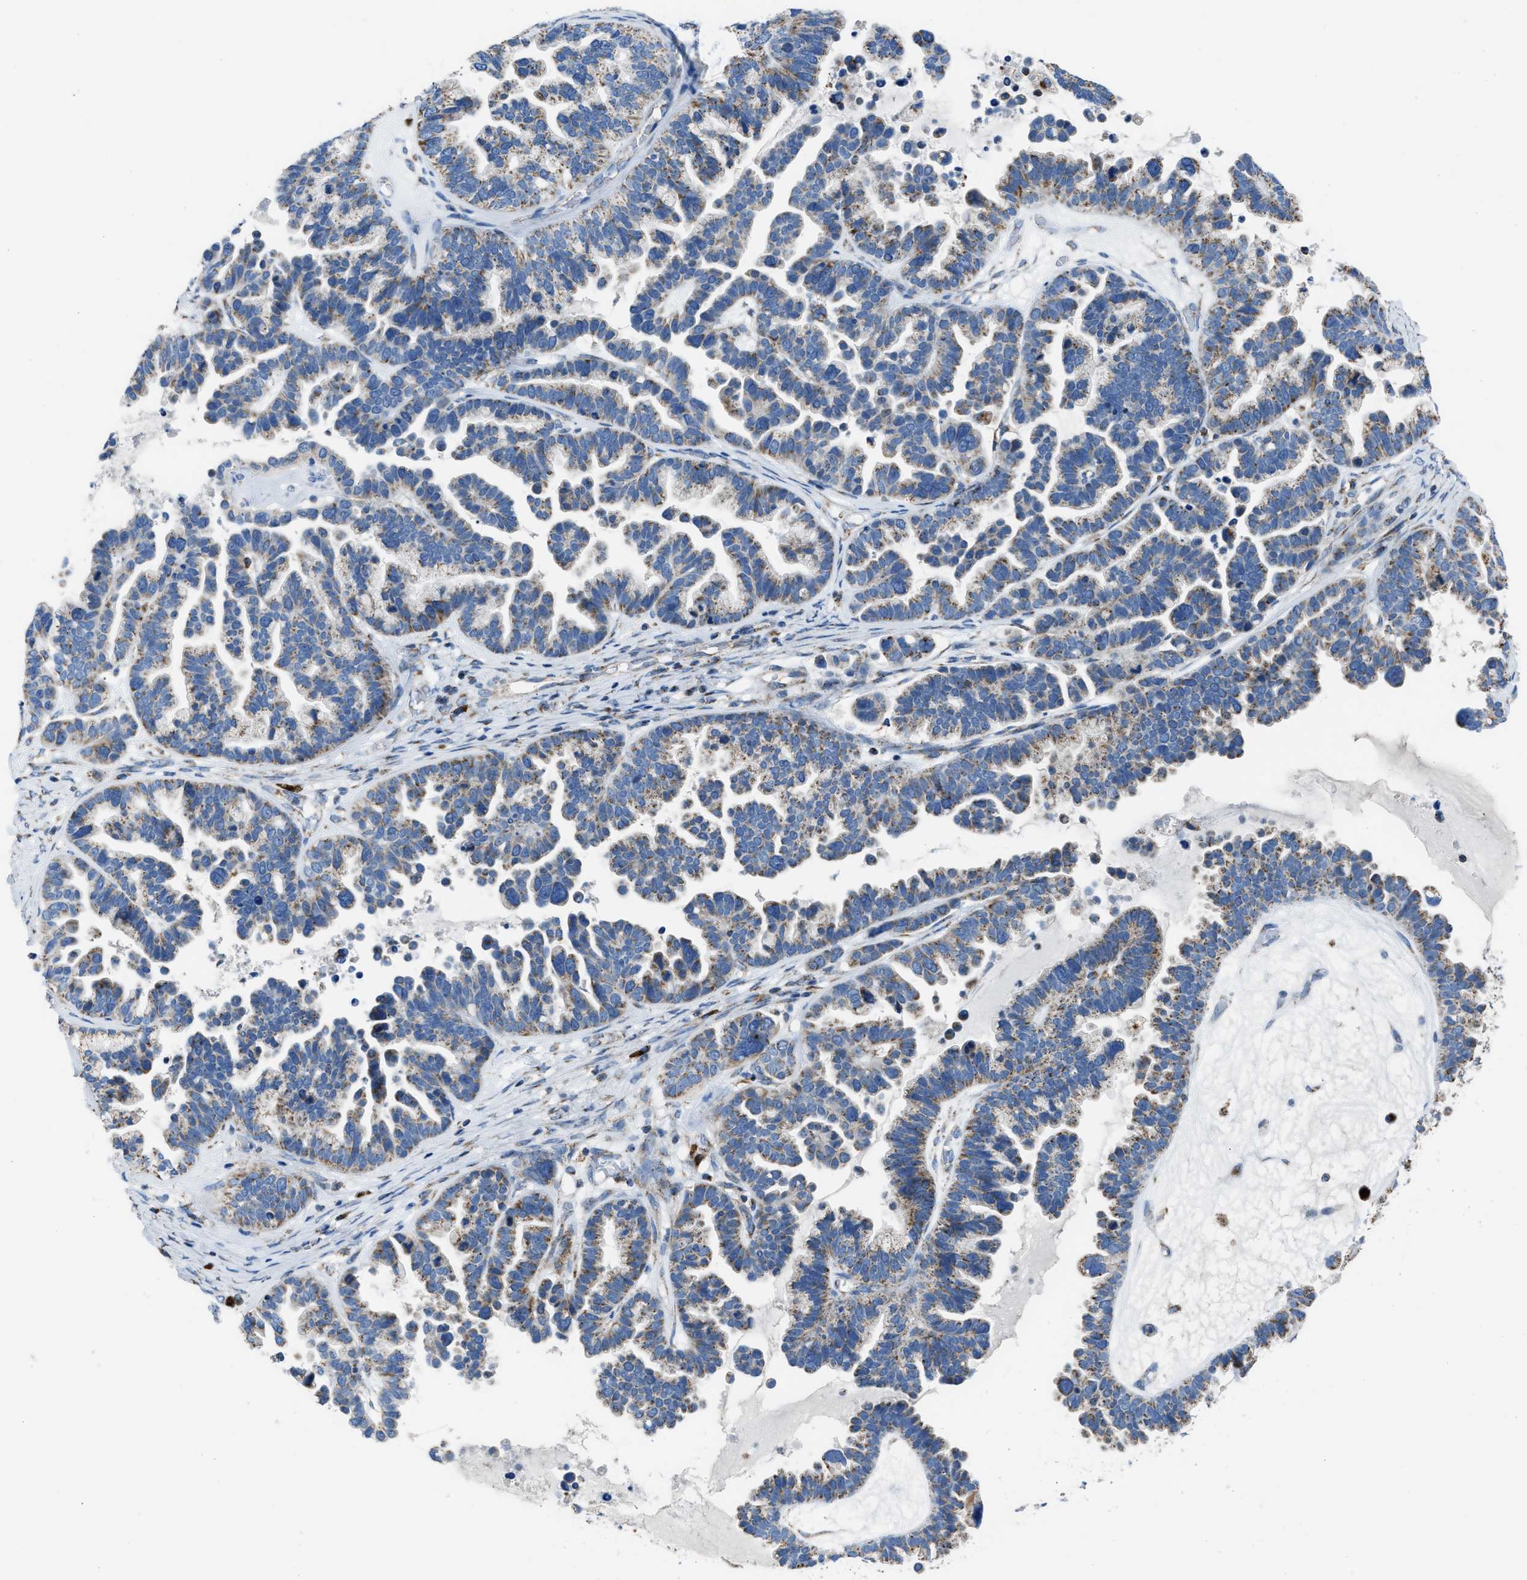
{"staining": {"intensity": "moderate", "quantity": "25%-75%", "location": "cytoplasmic/membranous"}, "tissue": "ovarian cancer", "cell_type": "Tumor cells", "image_type": "cancer", "snomed": [{"axis": "morphology", "description": "Cystadenocarcinoma, serous, NOS"}, {"axis": "topography", "description": "Ovary"}], "caption": "Human ovarian serous cystadenocarcinoma stained for a protein (brown) exhibits moderate cytoplasmic/membranous positive expression in about 25%-75% of tumor cells.", "gene": "ETFB", "patient": {"sex": "female", "age": 56}}